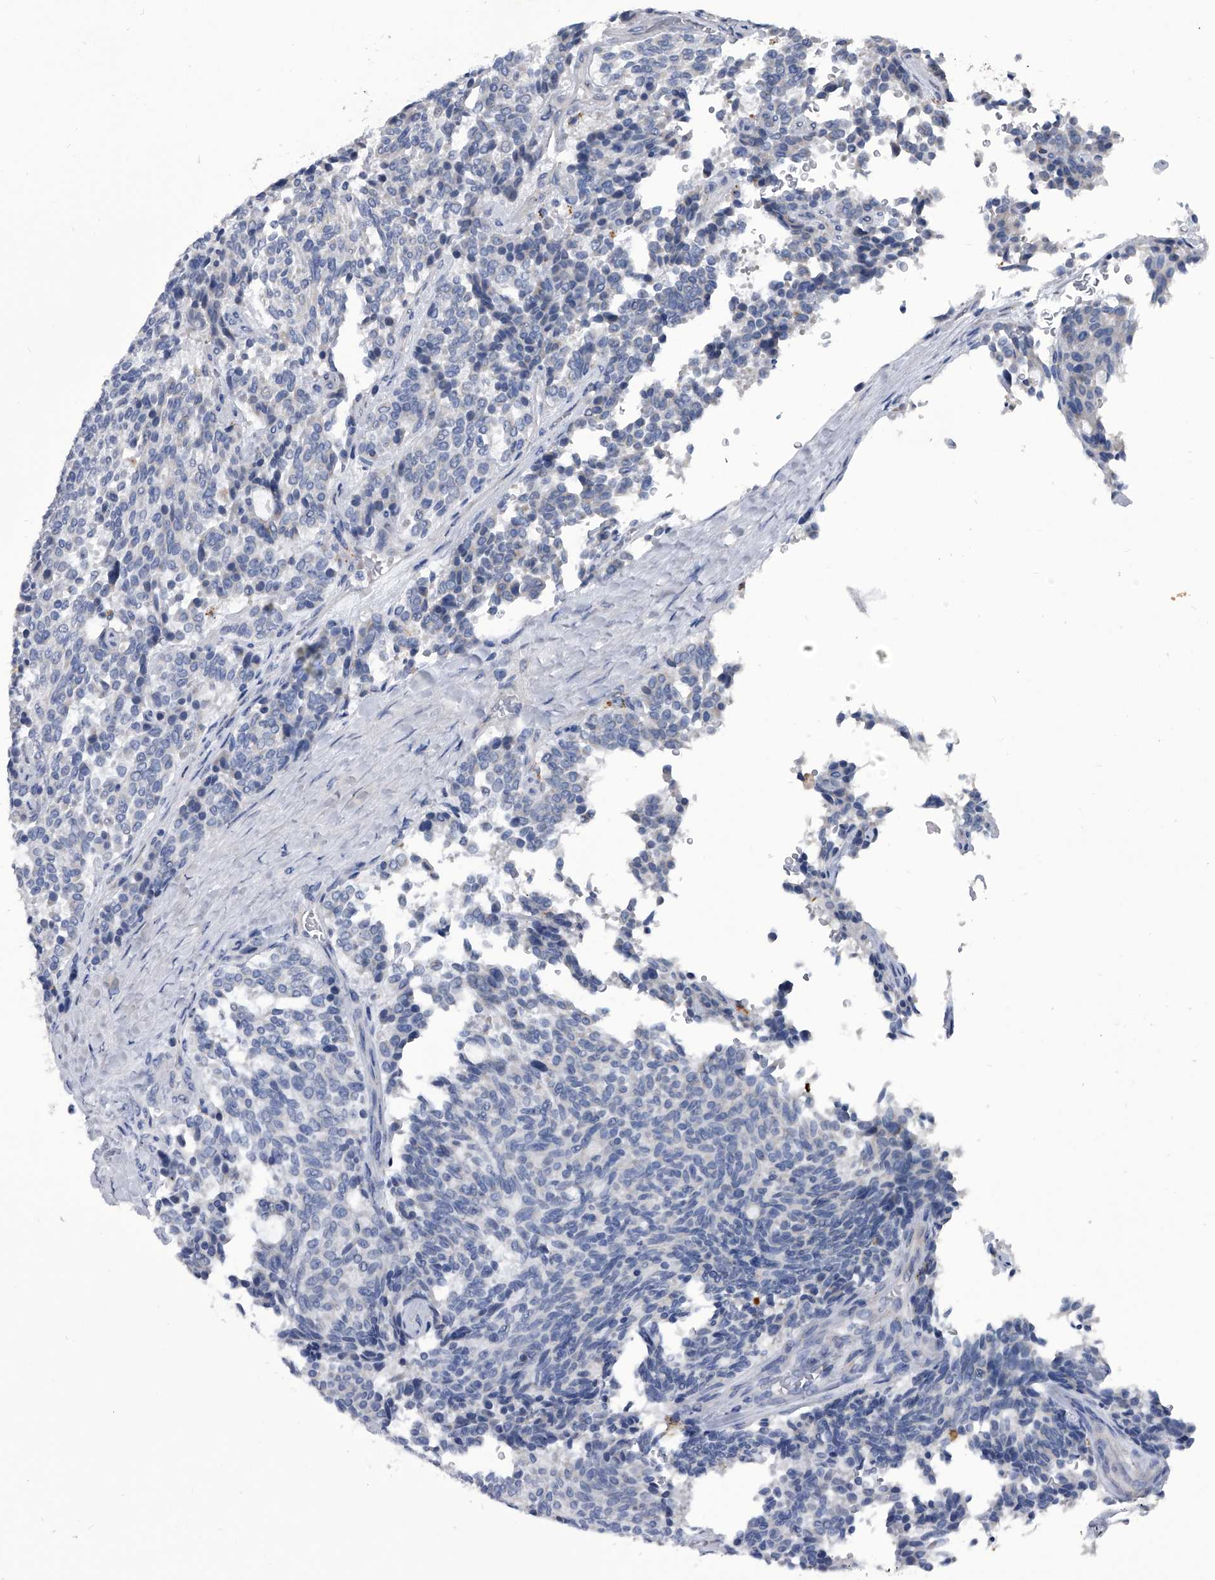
{"staining": {"intensity": "negative", "quantity": "none", "location": "none"}, "tissue": "carcinoid", "cell_type": "Tumor cells", "image_type": "cancer", "snomed": [{"axis": "morphology", "description": "Carcinoid, malignant, NOS"}, {"axis": "topography", "description": "Pancreas"}], "caption": "This photomicrograph is of carcinoid stained with immunohistochemistry (IHC) to label a protein in brown with the nuclei are counter-stained blue. There is no positivity in tumor cells.", "gene": "SPP1", "patient": {"sex": "female", "age": 54}}